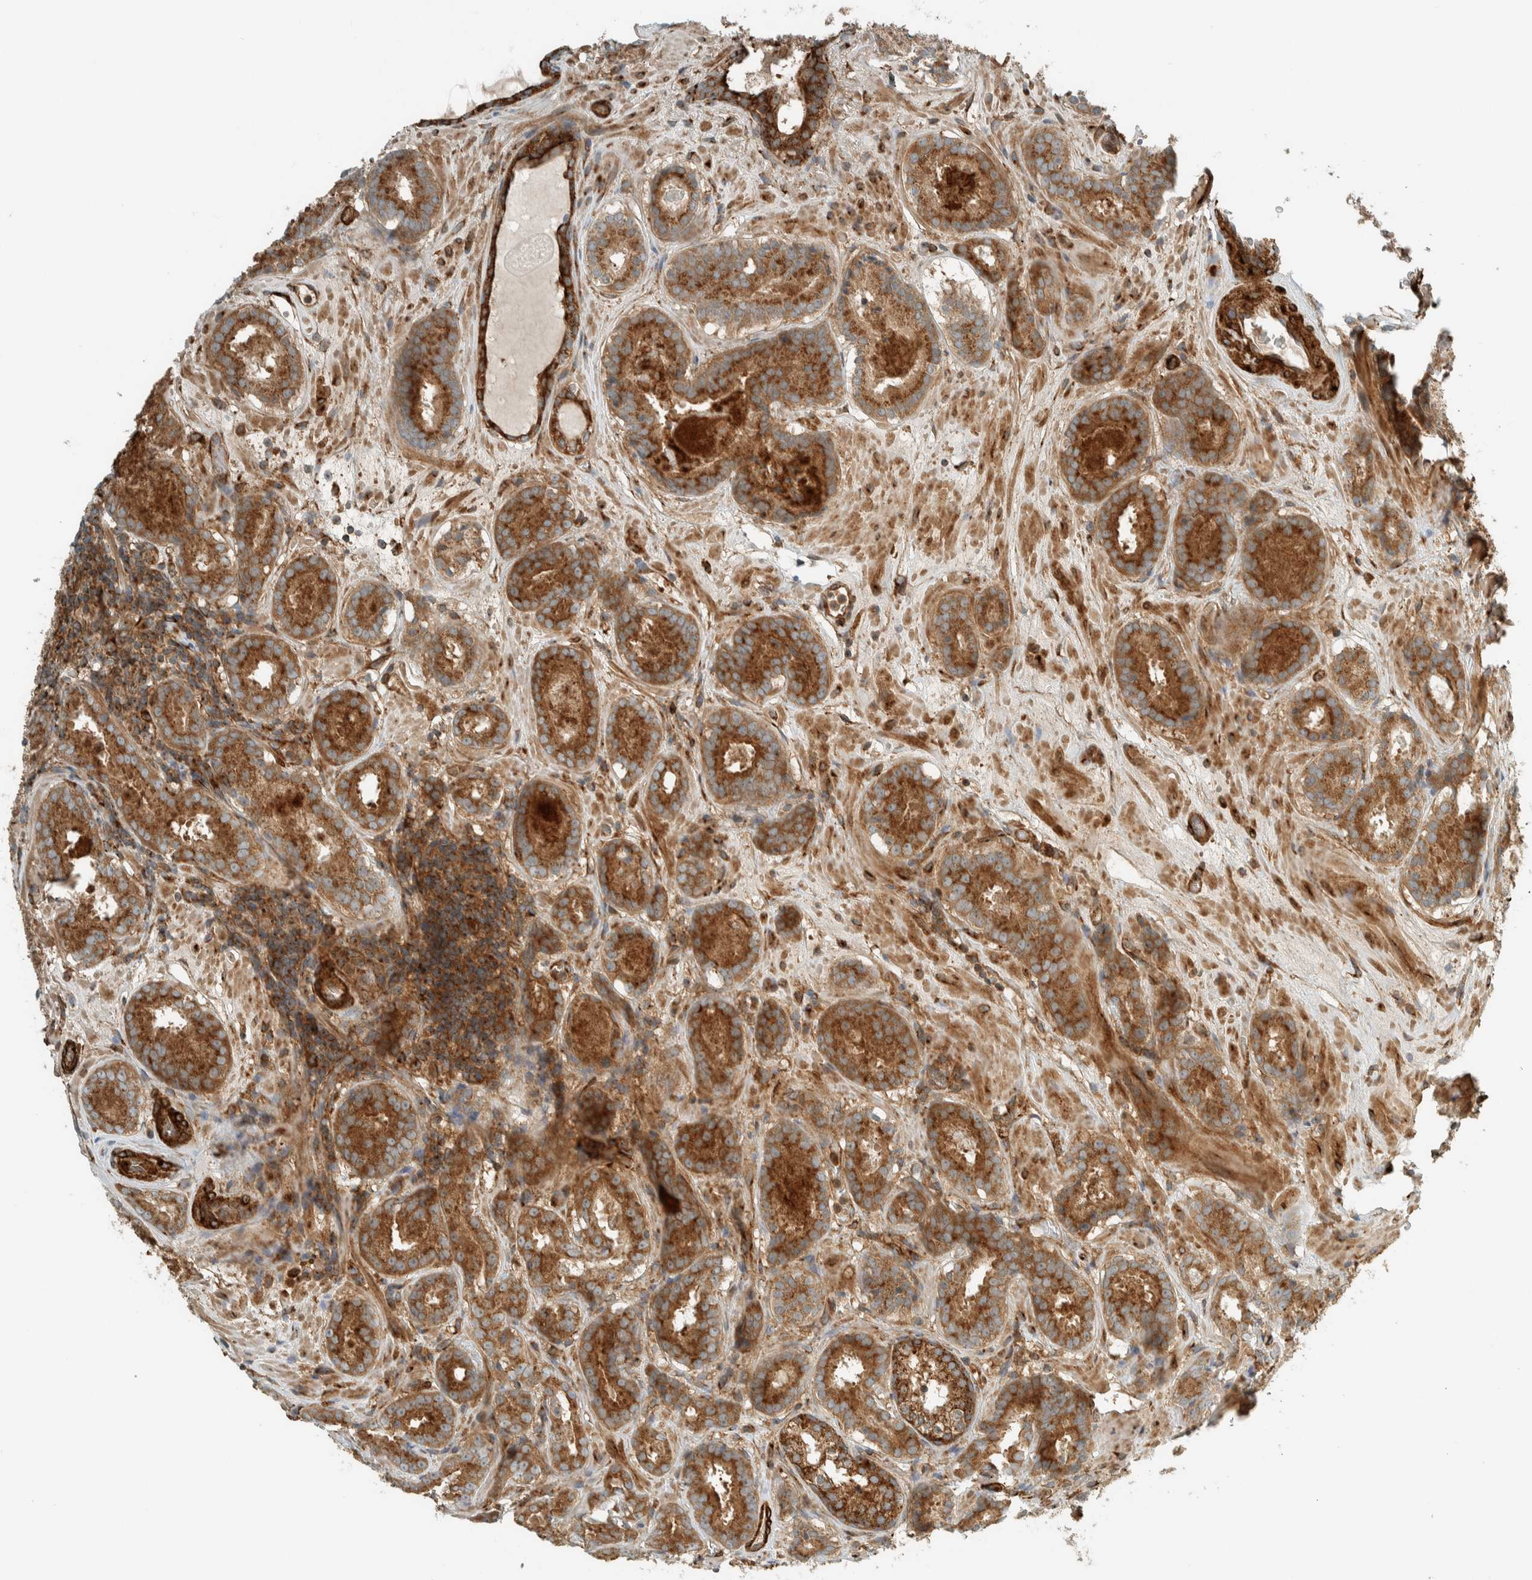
{"staining": {"intensity": "strong", "quantity": "25%-75%", "location": "cytoplasmic/membranous"}, "tissue": "prostate cancer", "cell_type": "Tumor cells", "image_type": "cancer", "snomed": [{"axis": "morphology", "description": "Adenocarcinoma, Low grade"}, {"axis": "topography", "description": "Prostate"}], "caption": "Prostate cancer stained with DAB immunohistochemistry (IHC) shows high levels of strong cytoplasmic/membranous expression in about 25%-75% of tumor cells. (brown staining indicates protein expression, while blue staining denotes nuclei).", "gene": "EXOC7", "patient": {"sex": "male", "age": 69}}